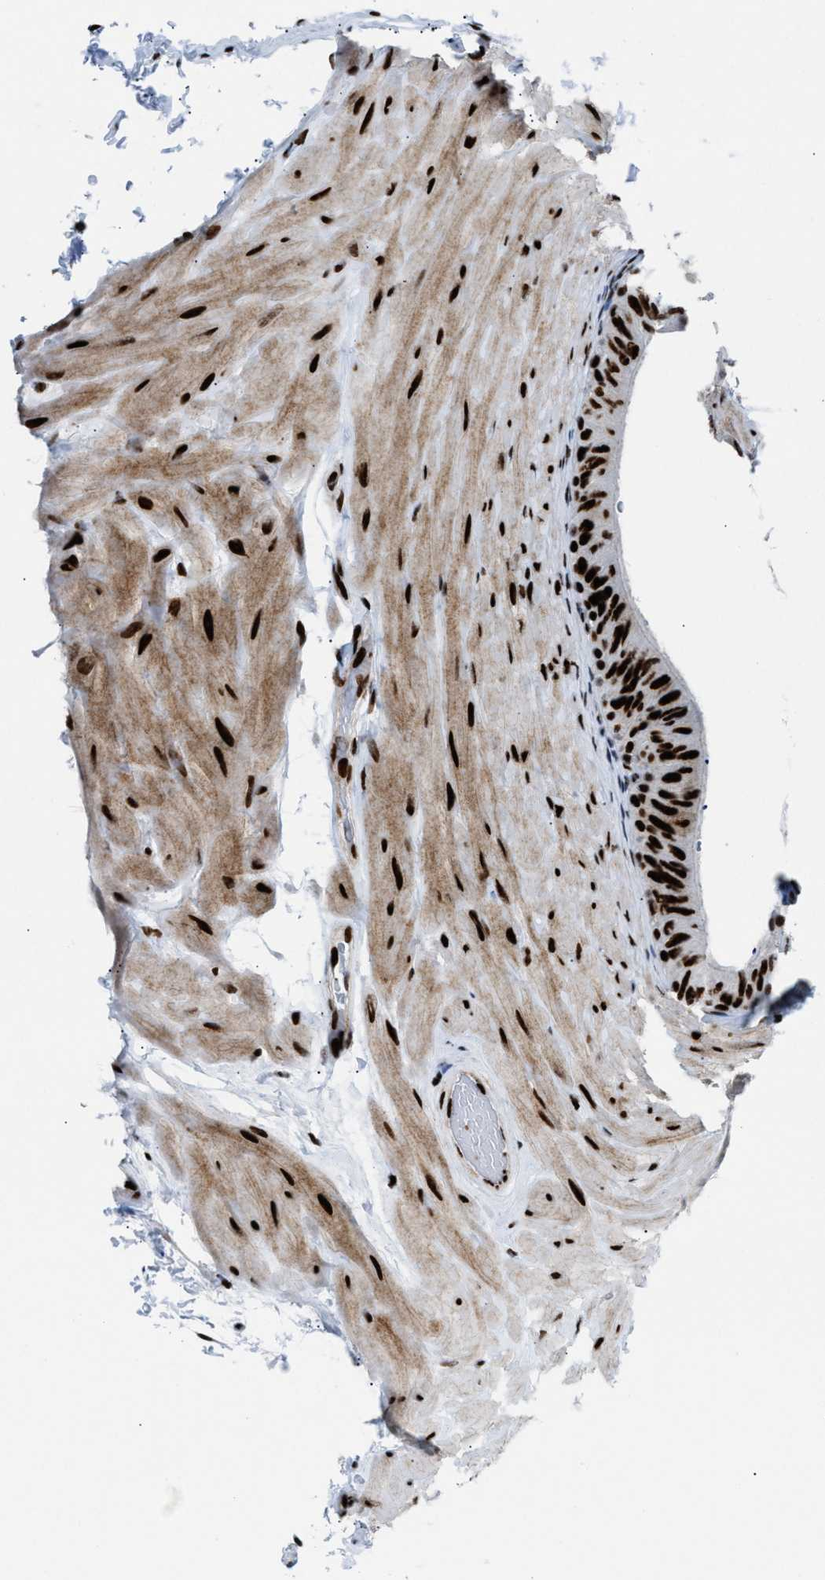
{"staining": {"intensity": "strong", "quantity": ">75%", "location": "nuclear"}, "tissue": "epididymis", "cell_type": "Glandular cells", "image_type": "normal", "snomed": [{"axis": "morphology", "description": "Normal tissue, NOS"}, {"axis": "topography", "description": "Epididymis"}], "caption": "Human epididymis stained with a brown dye shows strong nuclear positive expression in approximately >75% of glandular cells.", "gene": "NONO", "patient": {"sex": "male", "age": 34}}